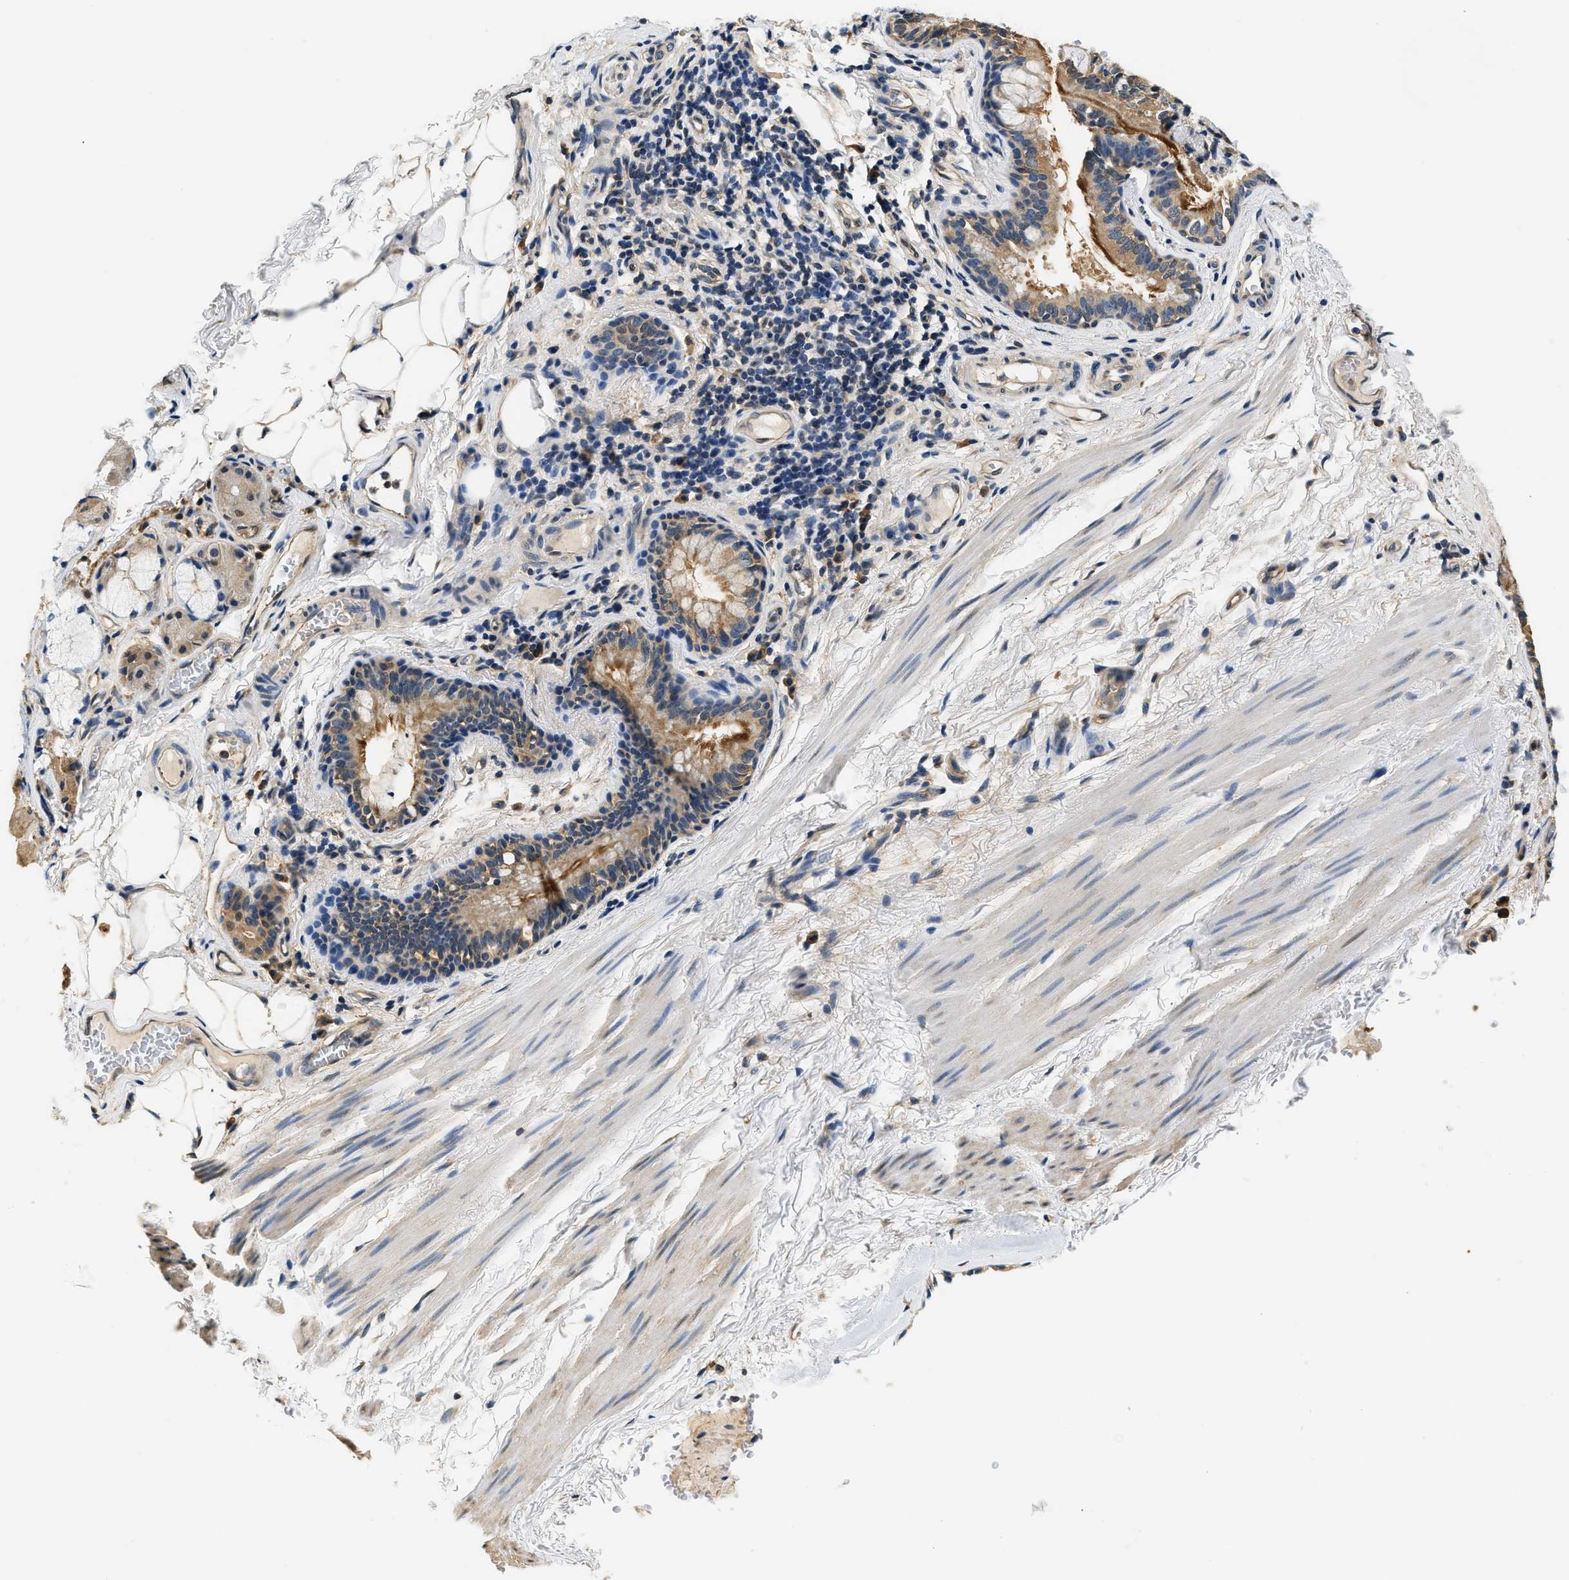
{"staining": {"intensity": "moderate", "quantity": ">75%", "location": "cytoplasmic/membranous"}, "tissue": "bronchus", "cell_type": "Respiratory epithelial cells", "image_type": "normal", "snomed": [{"axis": "morphology", "description": "Normal tissue, NOS"}, {"axis": "topography", "description": "Cartilage tissue"}], "caption": "Protein staining reveals moderate cytoplasmic/membranous positivity in about >75% of respiratory epithelial cells in unremarkable bronchus. (DAB (3,3'-diaminobenzidine) = brown stain, brightfield microscopy at high magnification).", "gene": "BCL7C", "patient": {"sex": "female", "age": 63}}